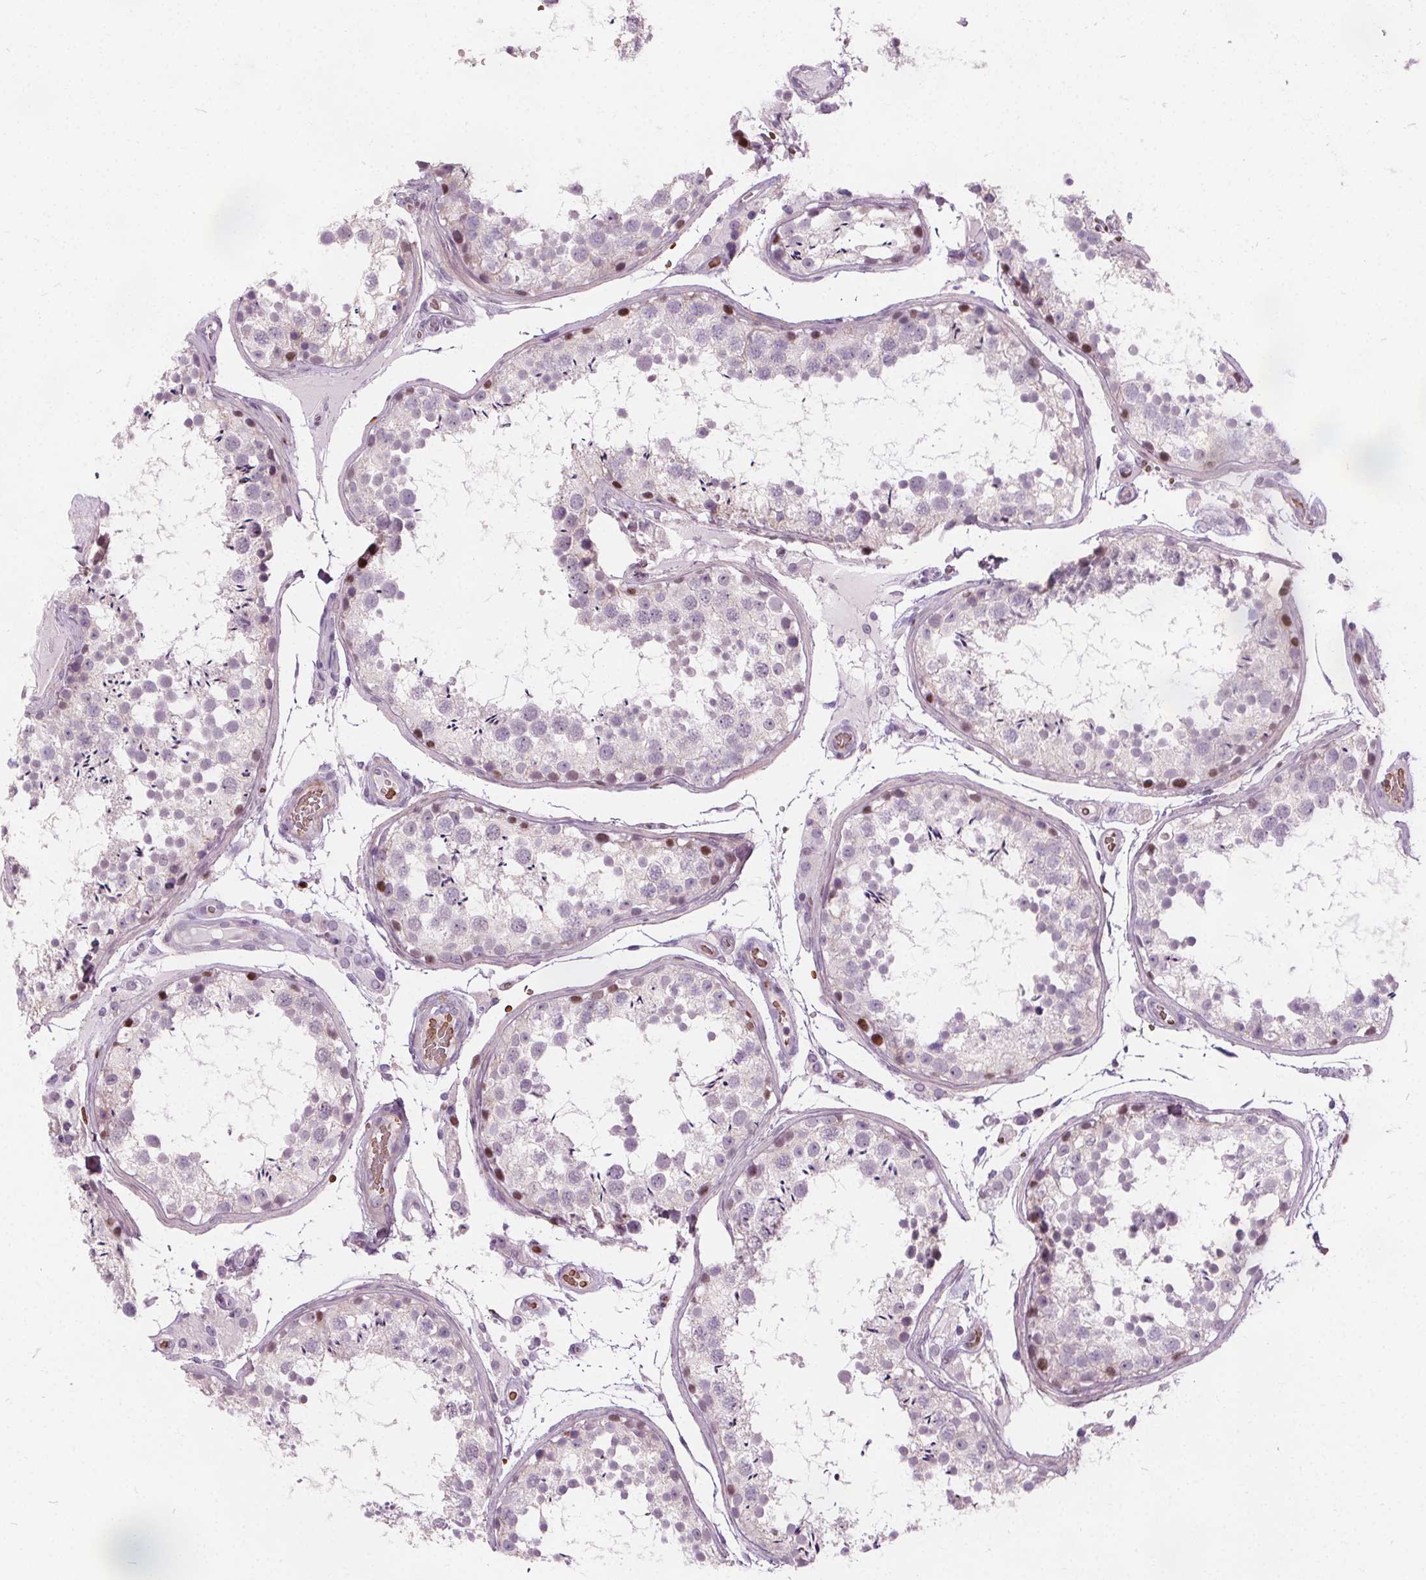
{"staining": {"intensity": "moderate", "quantity": "<25%", "location": "nuclear"}, "tissue": "testis", "cell_type": "Cells in seminiferous ducts", "image_type": "normal", "snomed": [{"axis": "morphology", "description": "Normal tissue, NOS"}, {"axis": "topography", "description": "Testis"}], "caption": "Protein expression analysis of benign testis demonstrates moderate nuclear expression in approximately <25% of cells in seminiferous ducts. The protein of interest is stained brown, and the nuclei are stained in blue (DAB (3,3'-diaminobenzidine) IHC with brightfield microscopy, high magnification).", "gene": "ISLR2", "patient": {"sex": "male", "age": 29}}